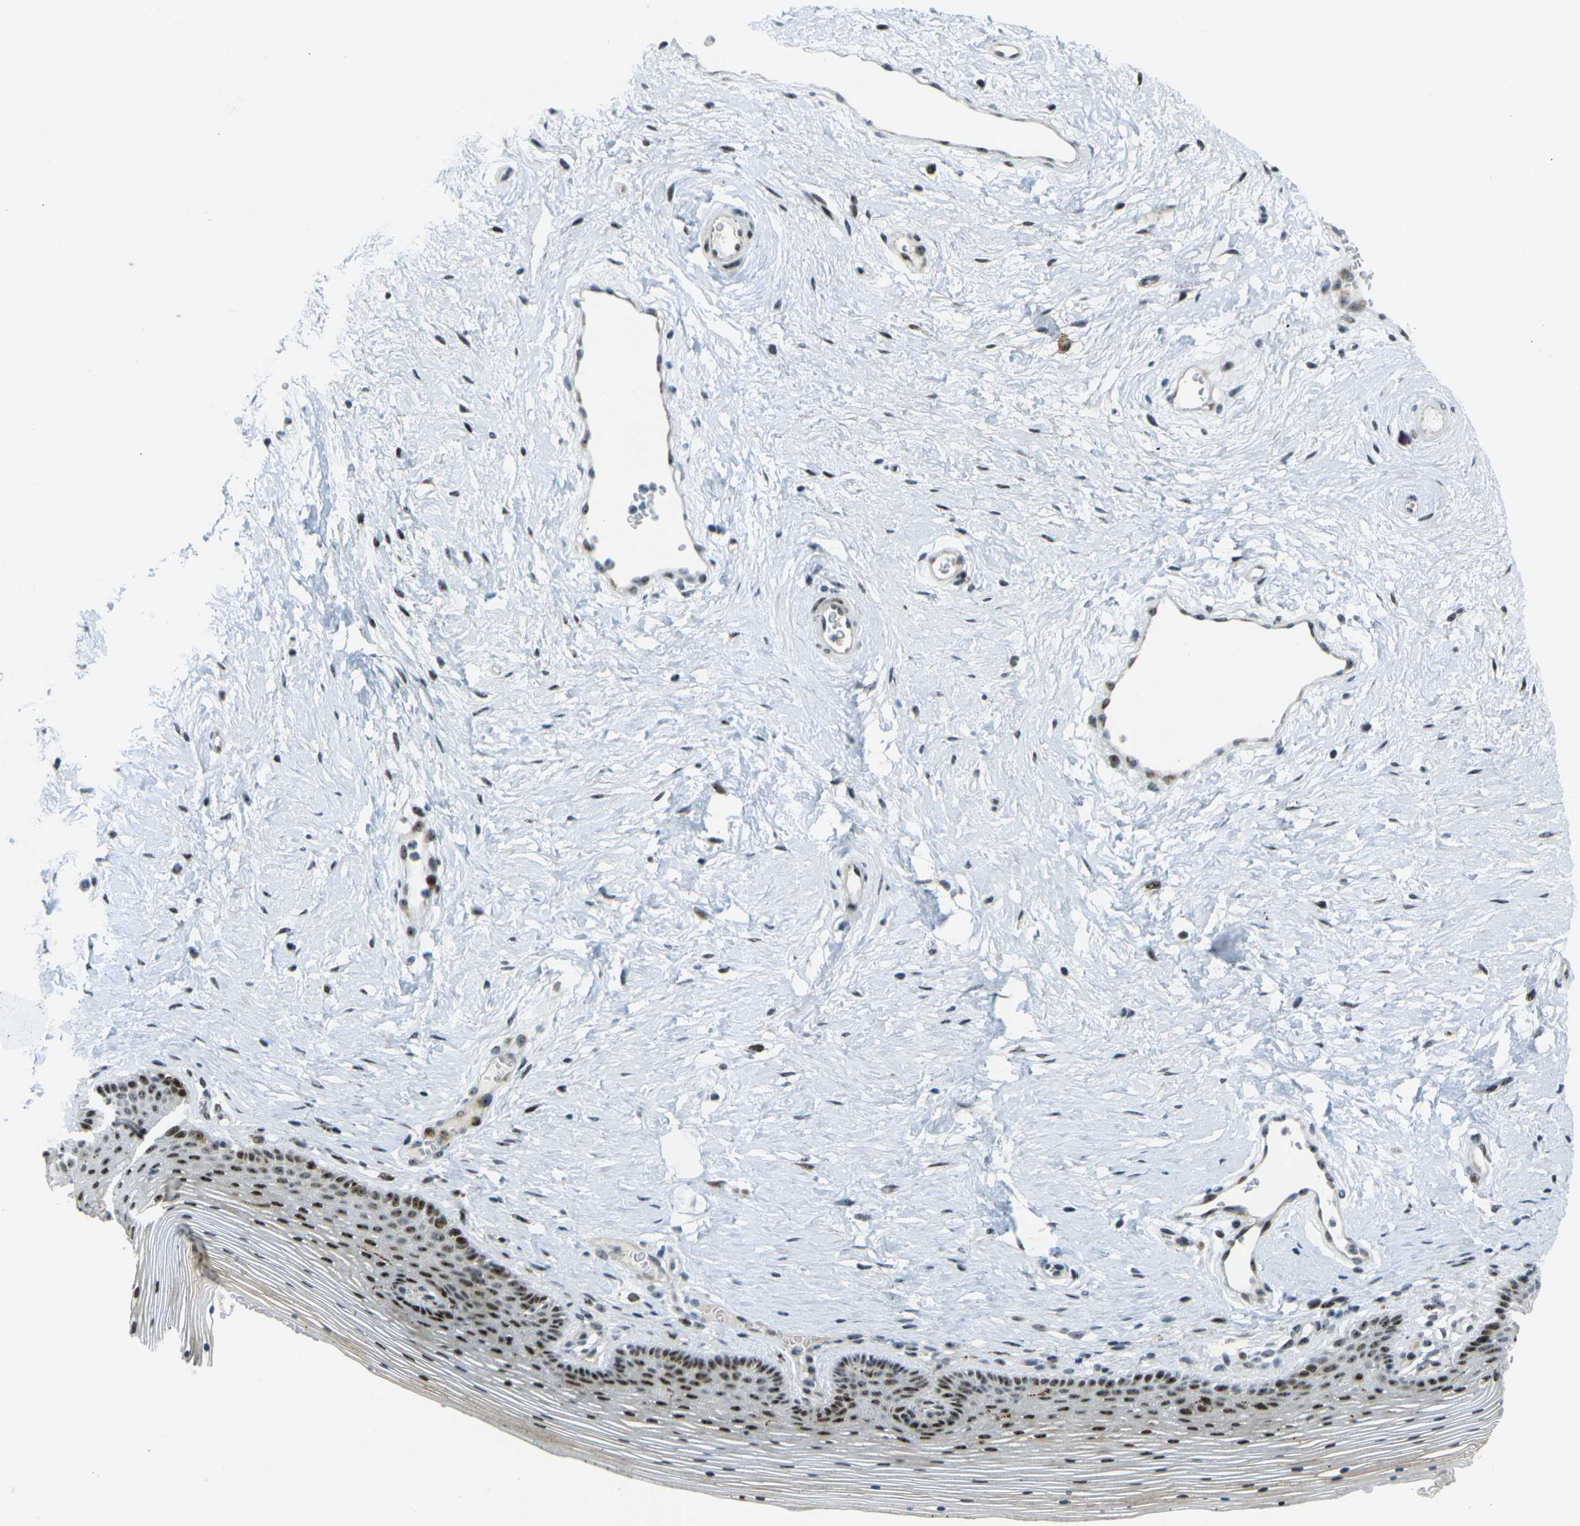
{"staining": {"intensity": "strong", "quantity": "25%-75%", "location": "nuclear"}, "tissue": "vagina", "cell_type": "Squamous epithelial cells", "image_type": "normal", "snomed": [{"axis": "morphology", "description": "Normal tissue, NOS"}, {"axis": "topography", "description": "Vagina"}], "caption": "Protein expression by immunohistochemistry (IHC) exhibits strong nuclear expression in about 25%-75% of squamous epithelial cells in normal vagina.", "gene": "UBE2C", "patient": {"sex": "female", "age": 32}}